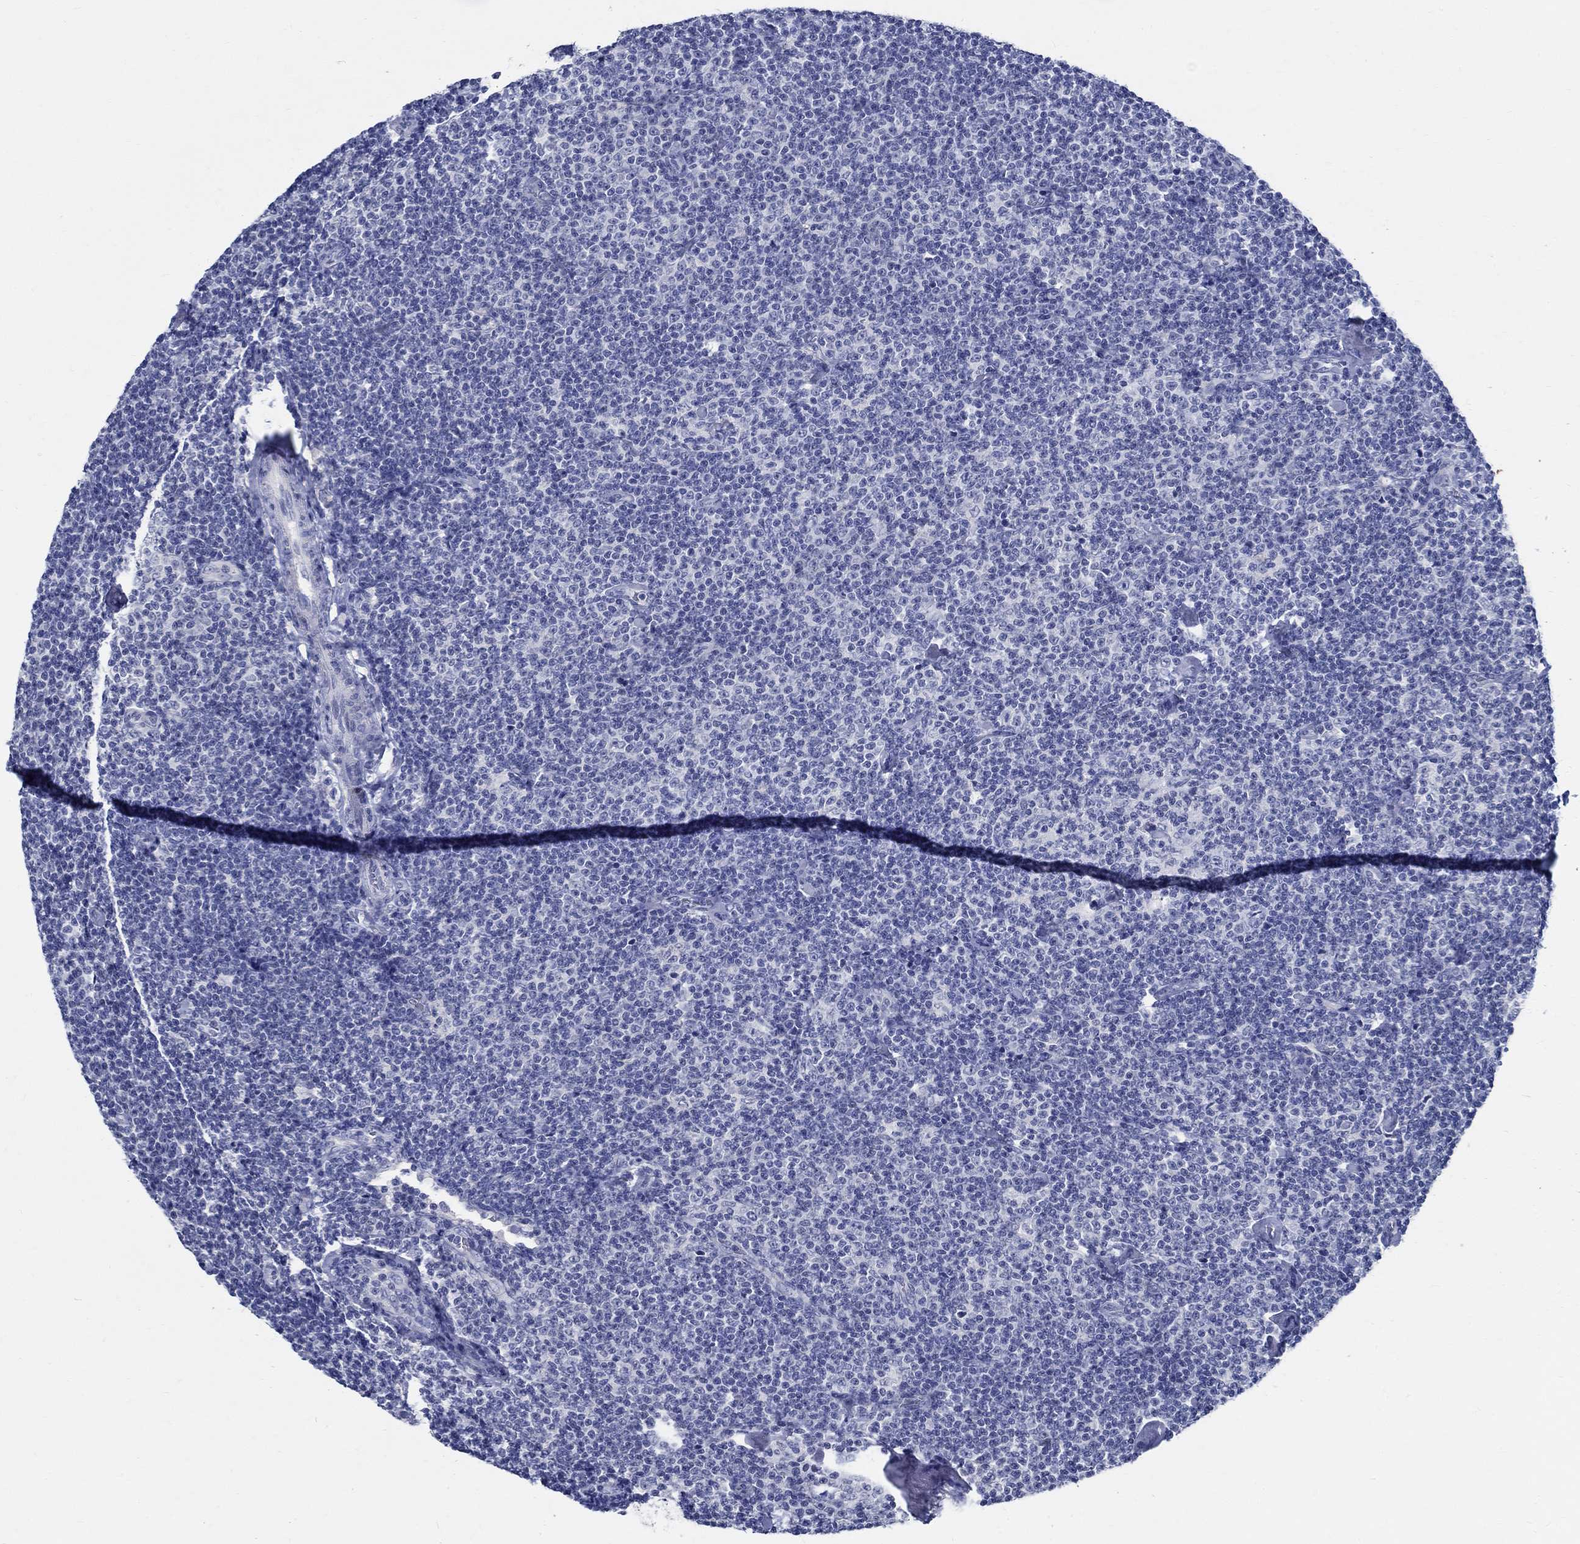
{"staining": {"intensity": "negative", "quantity": "none", "location": "none"}, "tissue": "lymphoma", "cell_type": "Tumor cells", "image_type": "cancer", "snomed": [{"axis": "morphology", "description": "Malignant lymphoma, non-Hodgkin's type, Low grade"}, {"axis": "topography", "description": "Lymph node"}], "caption": "A high-resolution histopathology image shows immunohistochemistry (IHC) staining of low-grade malignant lymphoma, non-Hodgkin's type, which exhibits no significant staining in tumor cells. Nuclei are stained in blue.", "gene": "CETN1", "patient": {"sex": "male", "age": 81}}